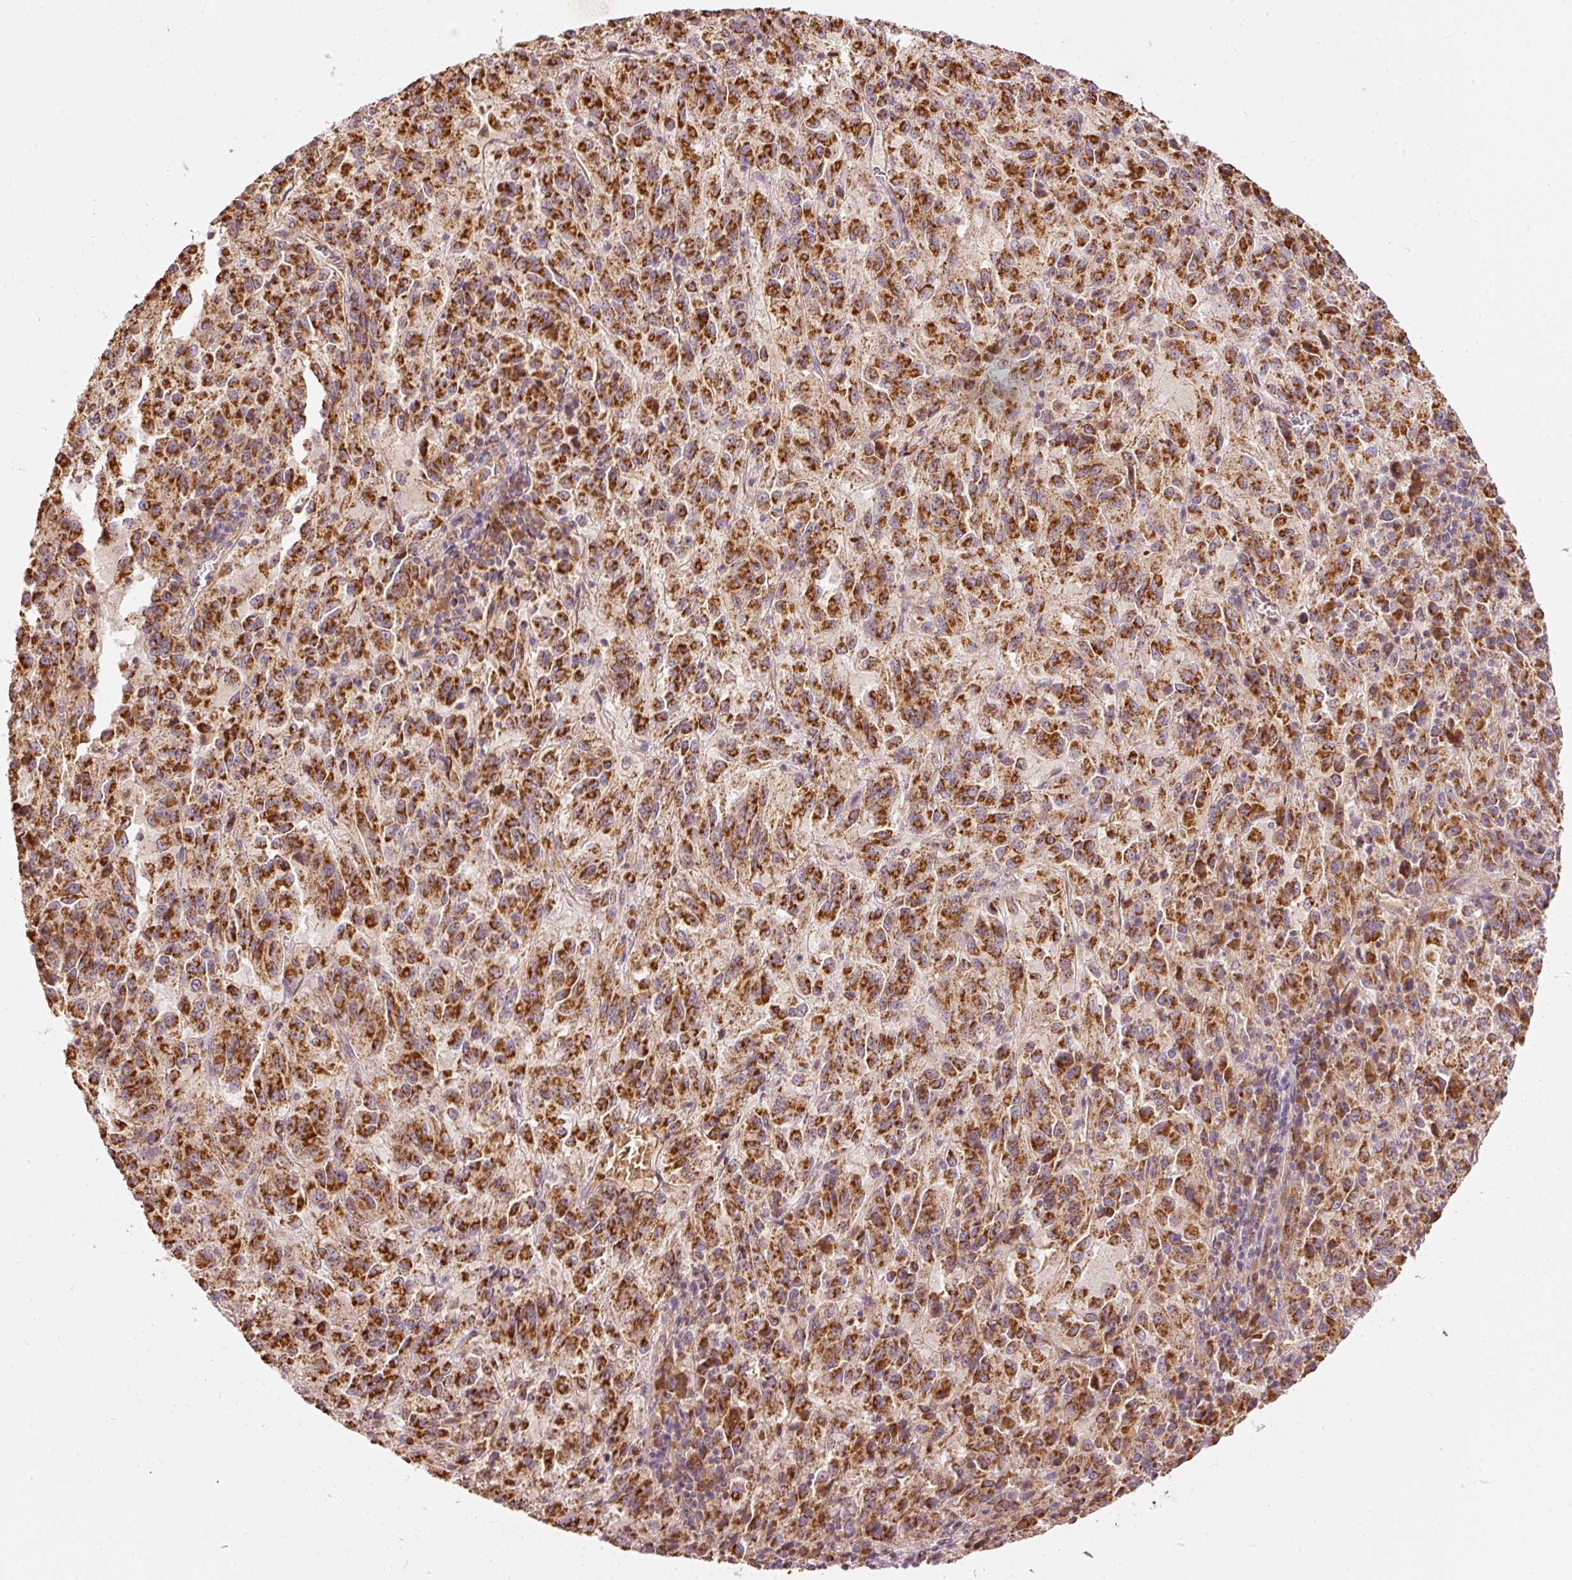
{"staining": {"intensity": "strong", "quantity": ">75%", "location": "cytoplasmic/membranous"}, "tissue": "melanoma", "cell_type": "Tumor cells", "image_type": "cancer", "snomed": [{"axis": "morphology", "description": "Malignant melanoma, Metastatic site"}, {"axis": "topography", "description": "Lung"}], "caption": "Immunohistochemical staining of malignant melanoma (metastatic site) reveals high levels of strong cytoplasmic/membranous expression in about >75% of tumor cells. Using DAB (3,3'-diaminobenzidine) (brown) and hematoxylin (blue) stains, captured at high magnification using brightfield microscopy.", "gene": "PSENEN", "patient": {"sex": "male", "age": 64}}